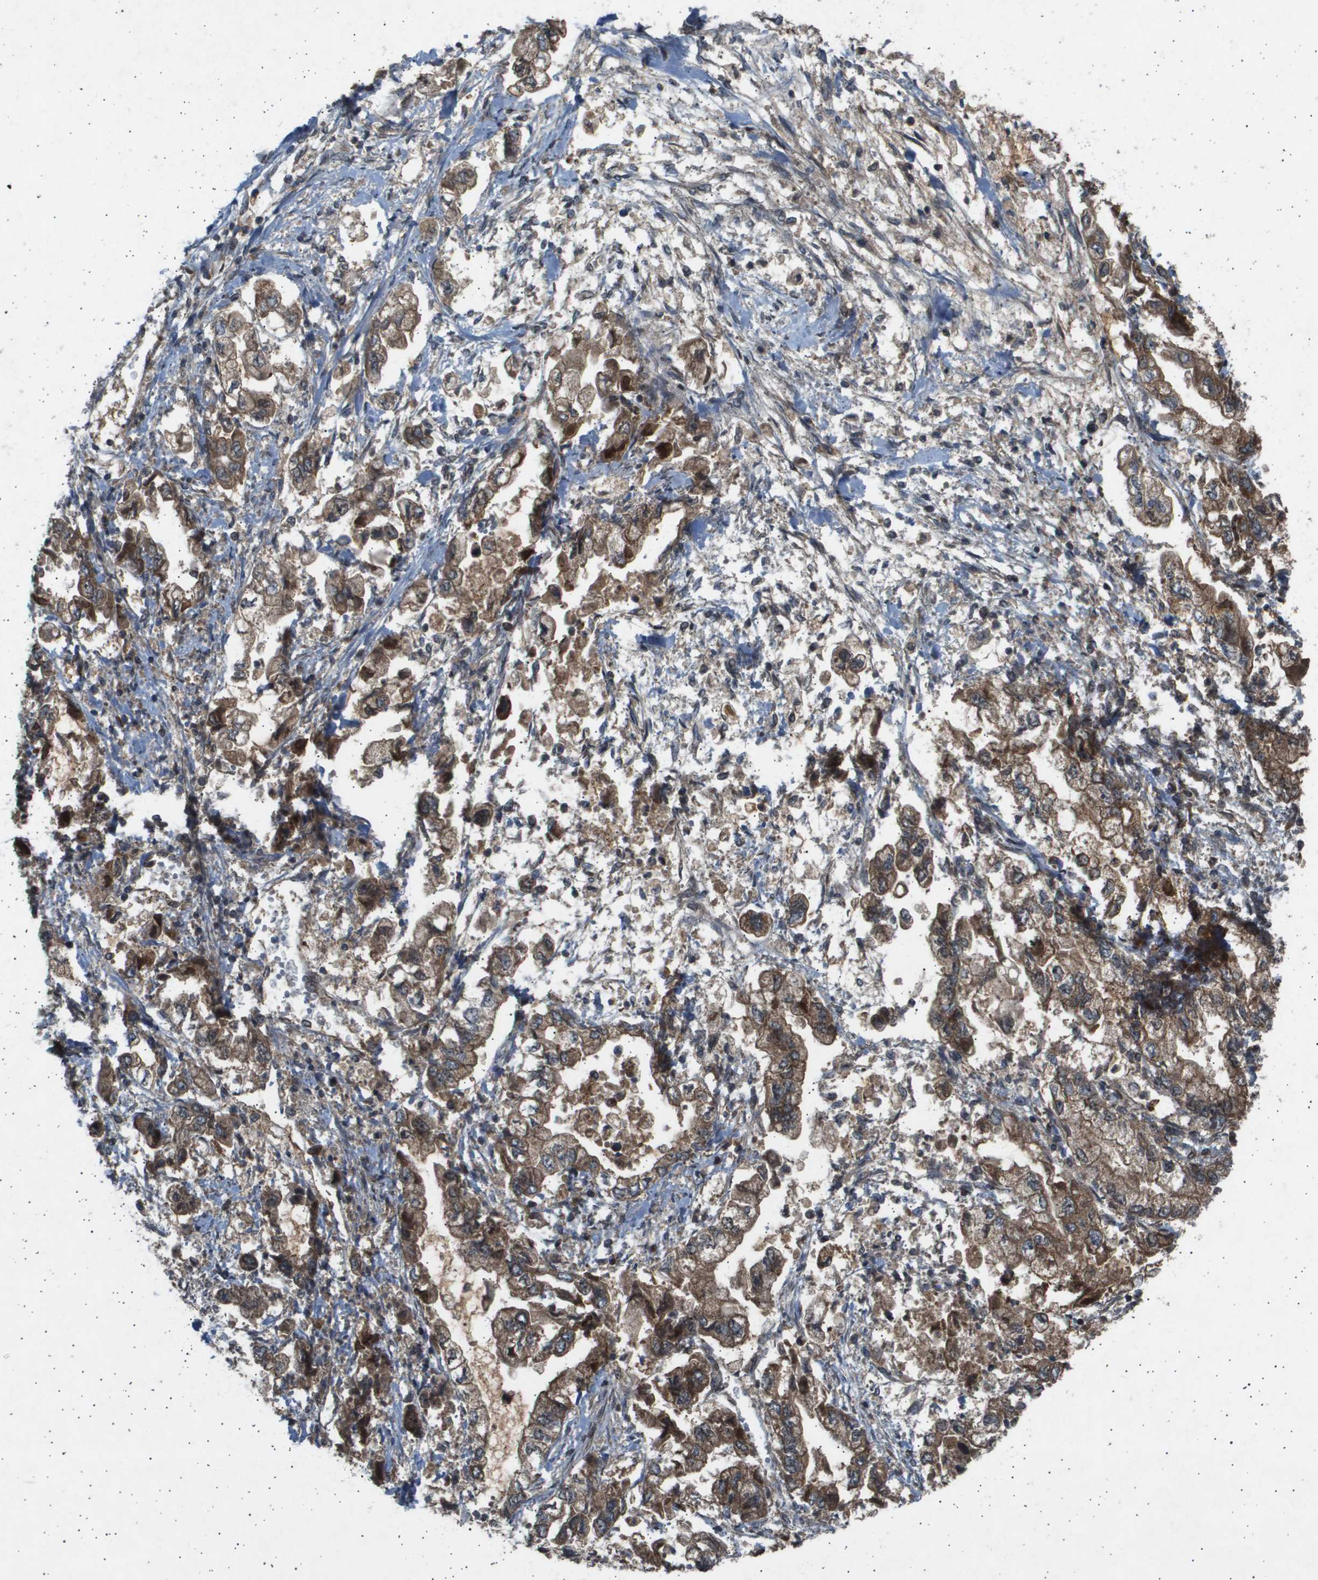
{"staining": {"intensity": "moderate", "quantity": ">75%", "location": "cytoplasmic/membranous"}, "tissue": "stomach cancer", "cell_type": "Tumor cells", "image_type": "cancer", "snomed": [{"axis": "morphology", "description": "Normal tissue, NOS"}, {"axis": "morphology", "description": "Adenocarcinoma, NOS"}, {"axis": "topography", "description": "Stomach"}], "caption": "The image exhibits a brown stain indicating the presence of a protein in the cytoplasmic/membranous of tumor cells in stomach adenocarcinoma.", "gene": "TNRC6A", "patient": {"sex": "male", "age": 62}}